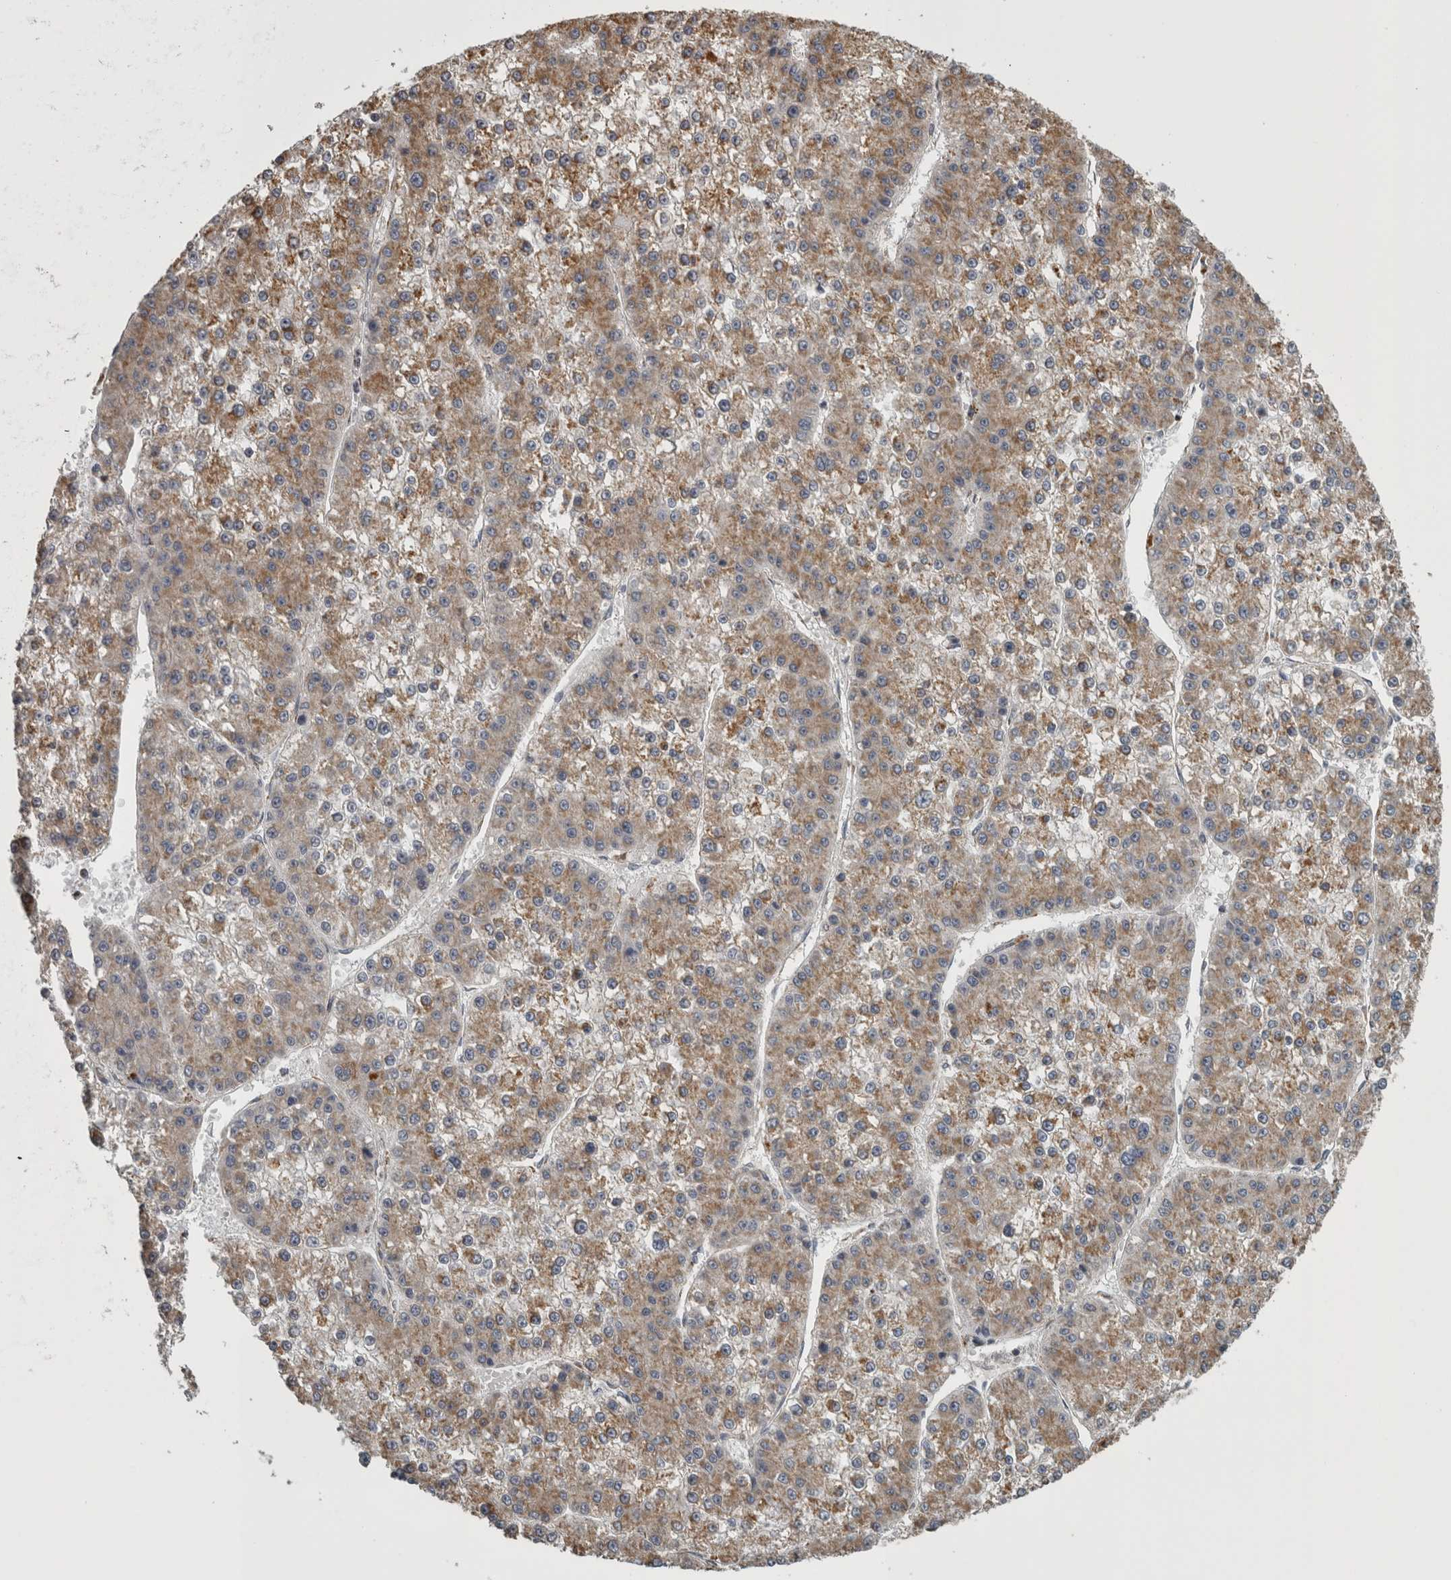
{"staining": {"intensity": "moderate", "quantity": "25%-75%", "location": "cytoplasmic/membranous"}, "tissue": "liver cancer", "cell_type": "Tumor cells", "image_type": "cancer", "snomed": [{"axis": "morphology", "description": "Carcinoma, Hepatocellular, NOS"}, {"axis": "topography", "description": "Liver"}], "caption": "Moderate cytoplasmic/membranous expression is identified in approximately 25%-75% of tumor cells in liver cancer (hepatocellular carcinoma).", "gene": "FRK", "patient": {"sex": "female", "age": 73}}